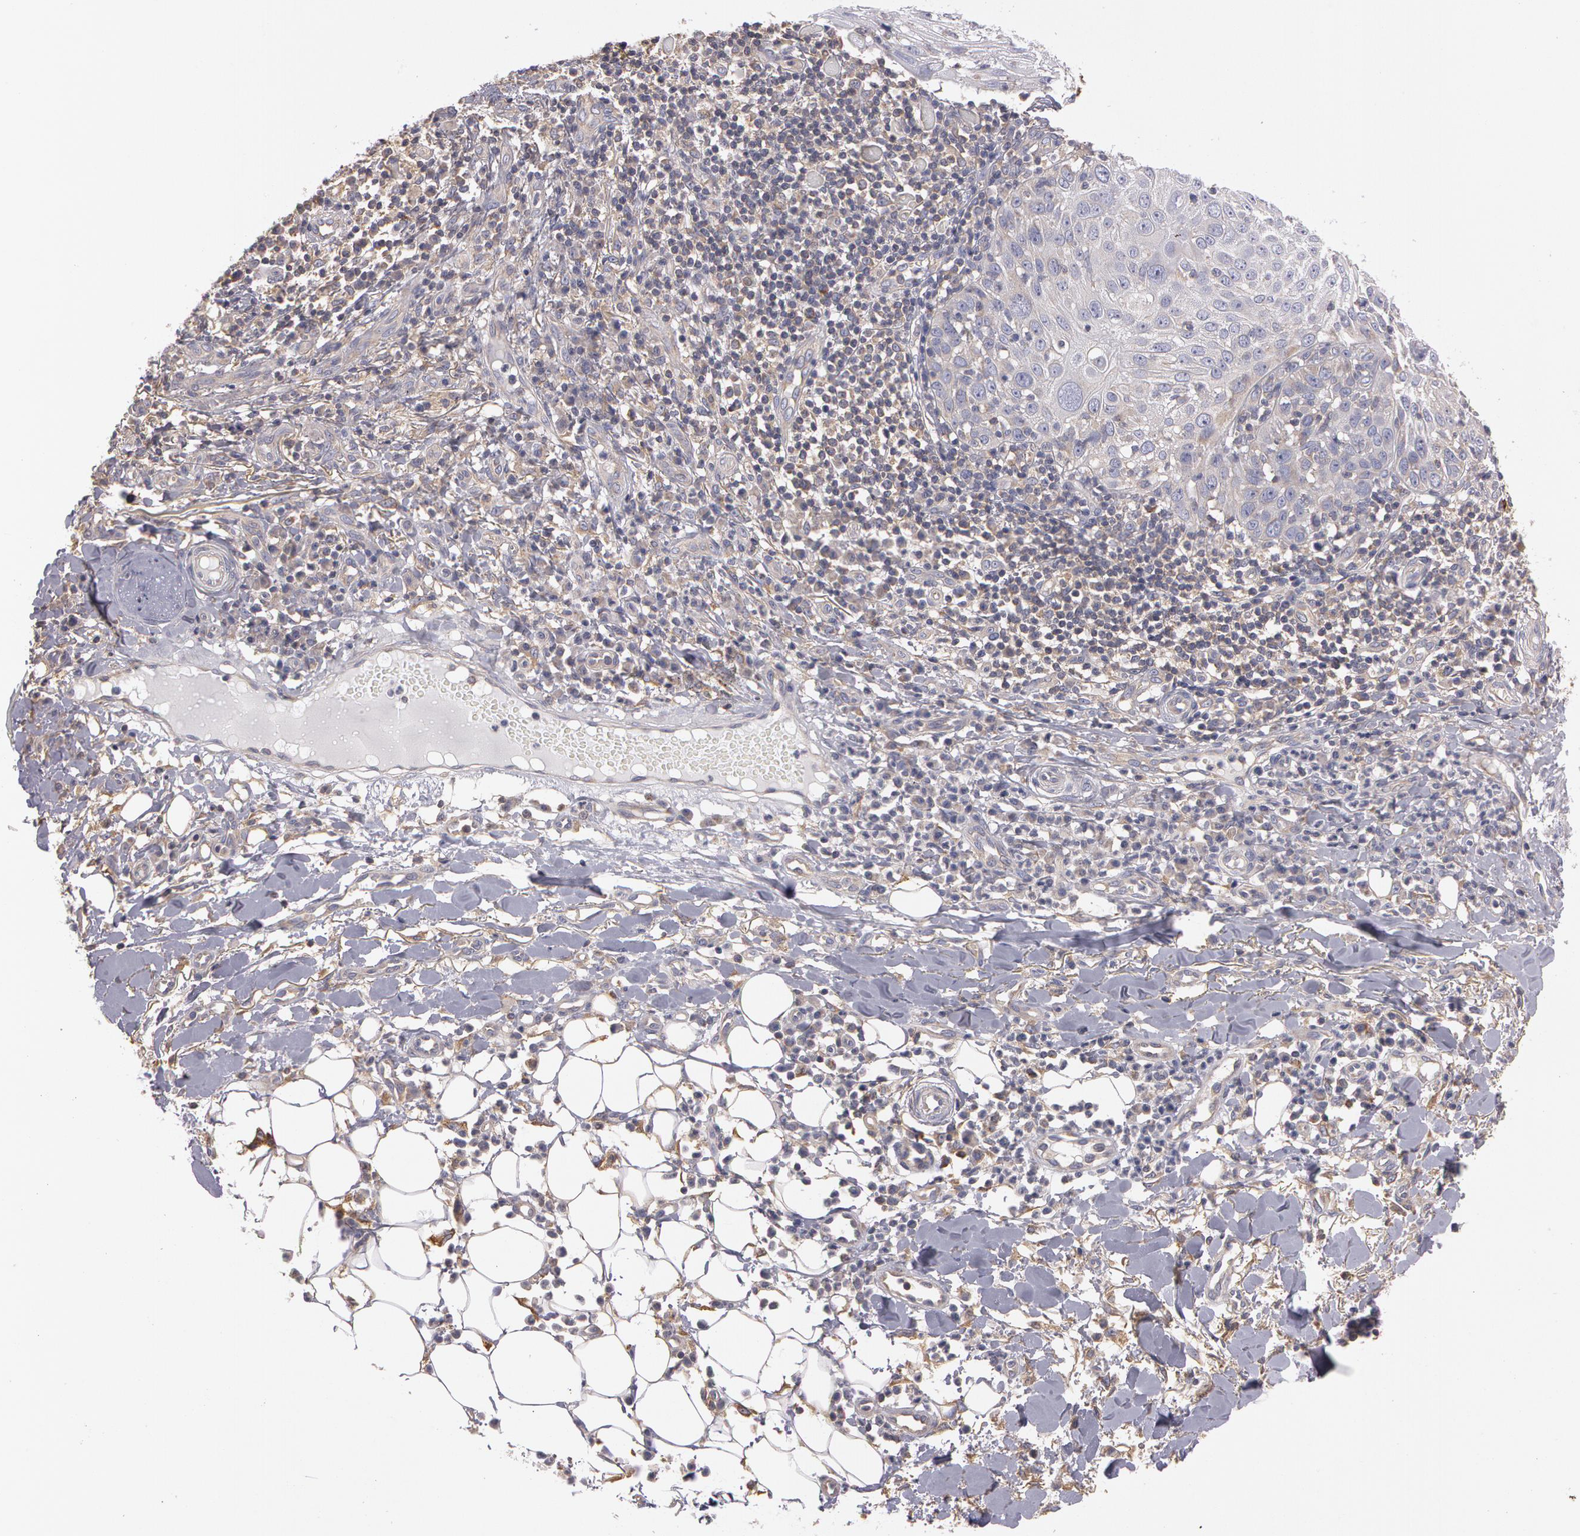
{"staining": {"intensity": "negative", "quantity": "none", "location": "none"}, "tissue": "skin cancer", "cell_type": "Tumor cells", "image_type": "cancer", "snomed": [{"axis": "morphology", "description": "Squamous cell carcinoma, NOS"}, {"axis": "topography", "description": "Skin"}], "caption": "This is an immunohistochemistry (IHC) image of squamous cell carcinoma (skin). There is no expression in tumor cells.", "gene": "NEK9", "patient": {"sex": "female", "age": 89}}